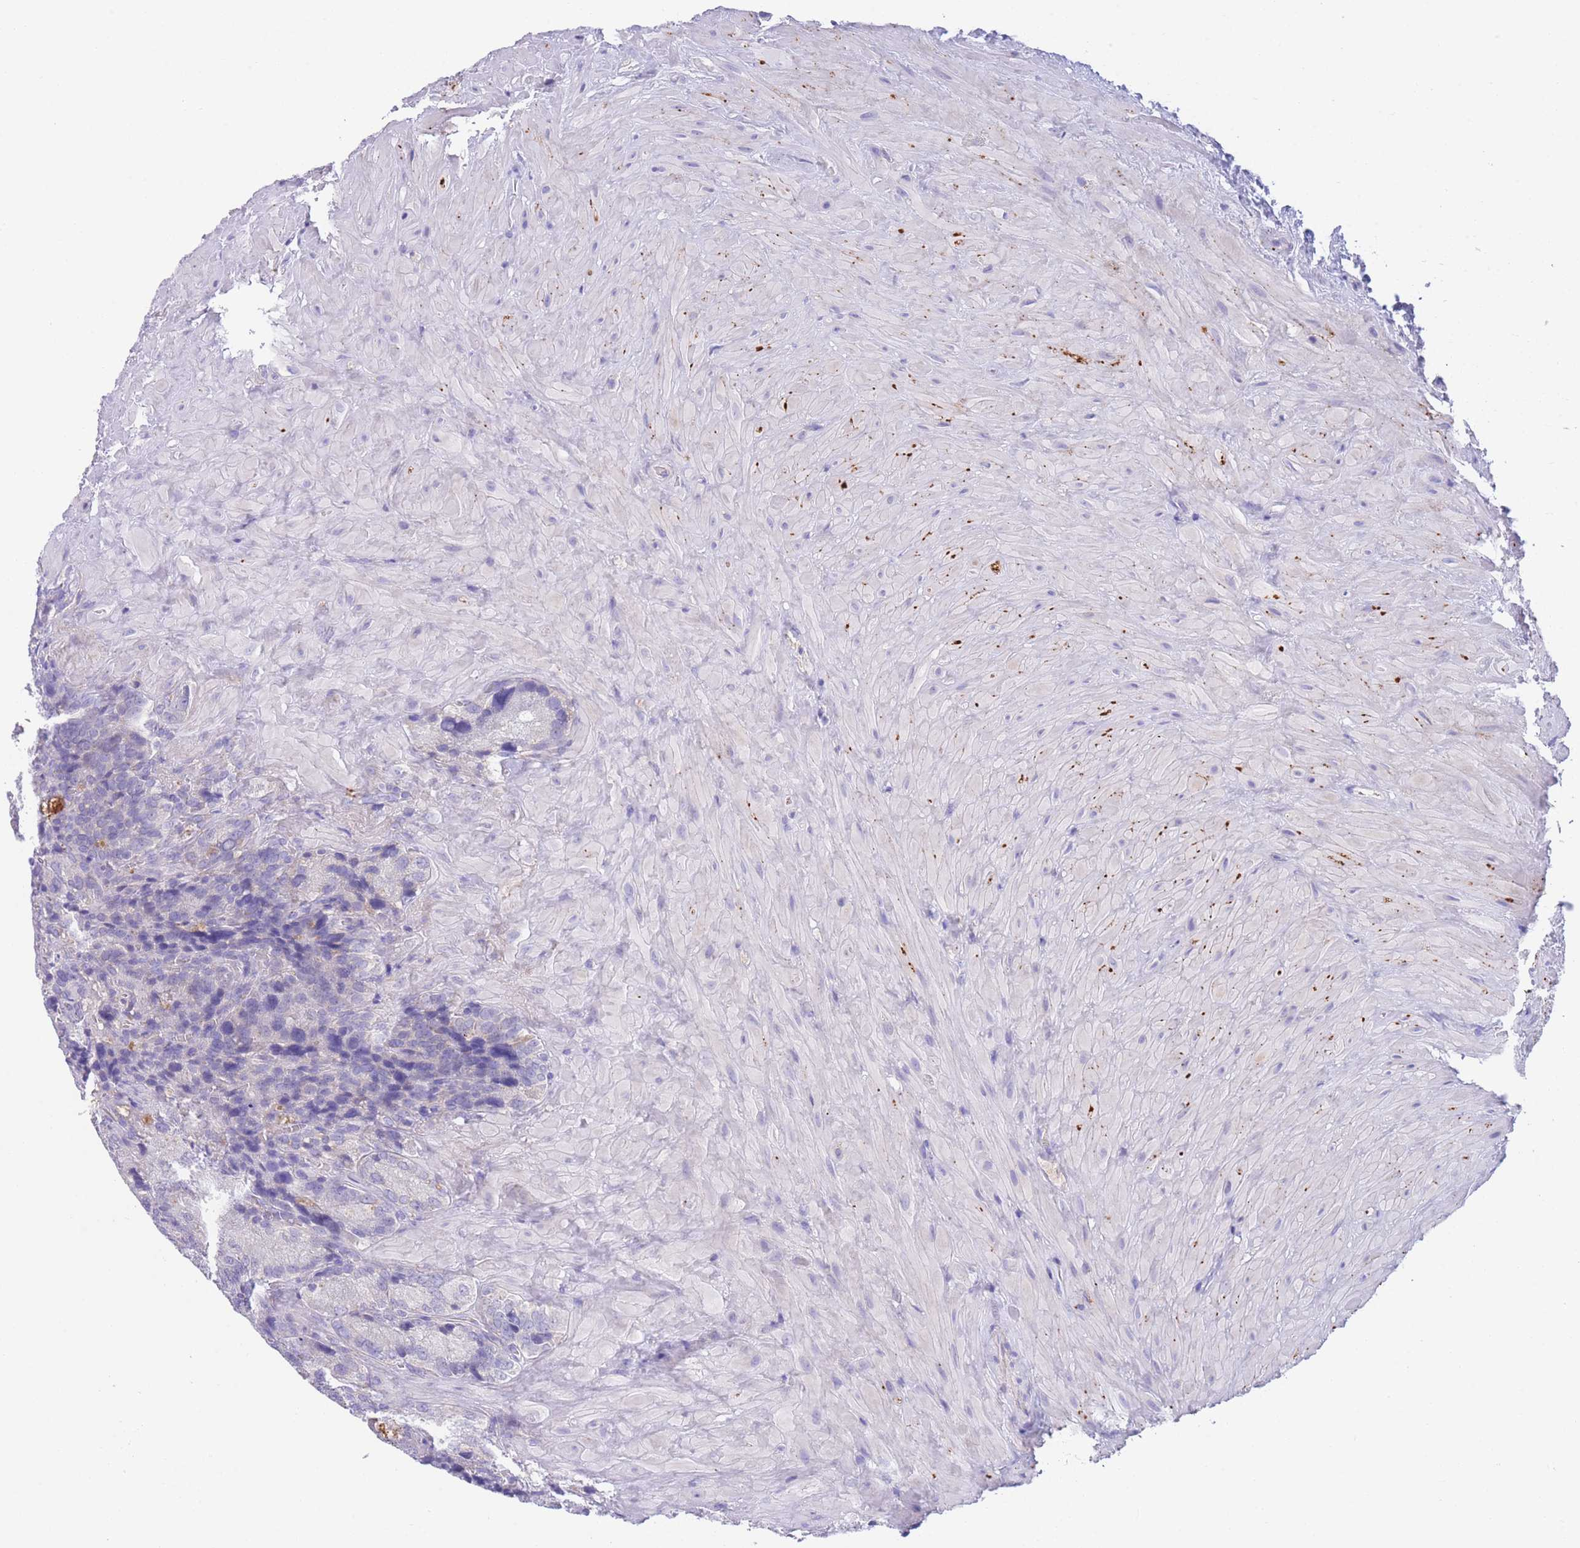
{"staining": {"intensity": "moderate", "quantity": "<25%", "location": "cytoplasmic/membranous"}, "tissue": "seminal vesicle", "cell_type": "Glandular cells", "image_type": "normal", "snomed": [{"axis": "morphology", "description": "Normal tissue, NOS"}, {"axis": "topography", "description": "Seminal veicle"}], "caption": "Immunohistochemical staining of unremarkable seminal vesicle shows <25% levels of moderate cytoplasmic/membranous protein expression in approximately <25% of glandular cells. (brown staining indicates protein expression, while blue staining denotes nuclei).", "gene": "PCDHB3", "patient": {"sex": "male", "age": 62}}